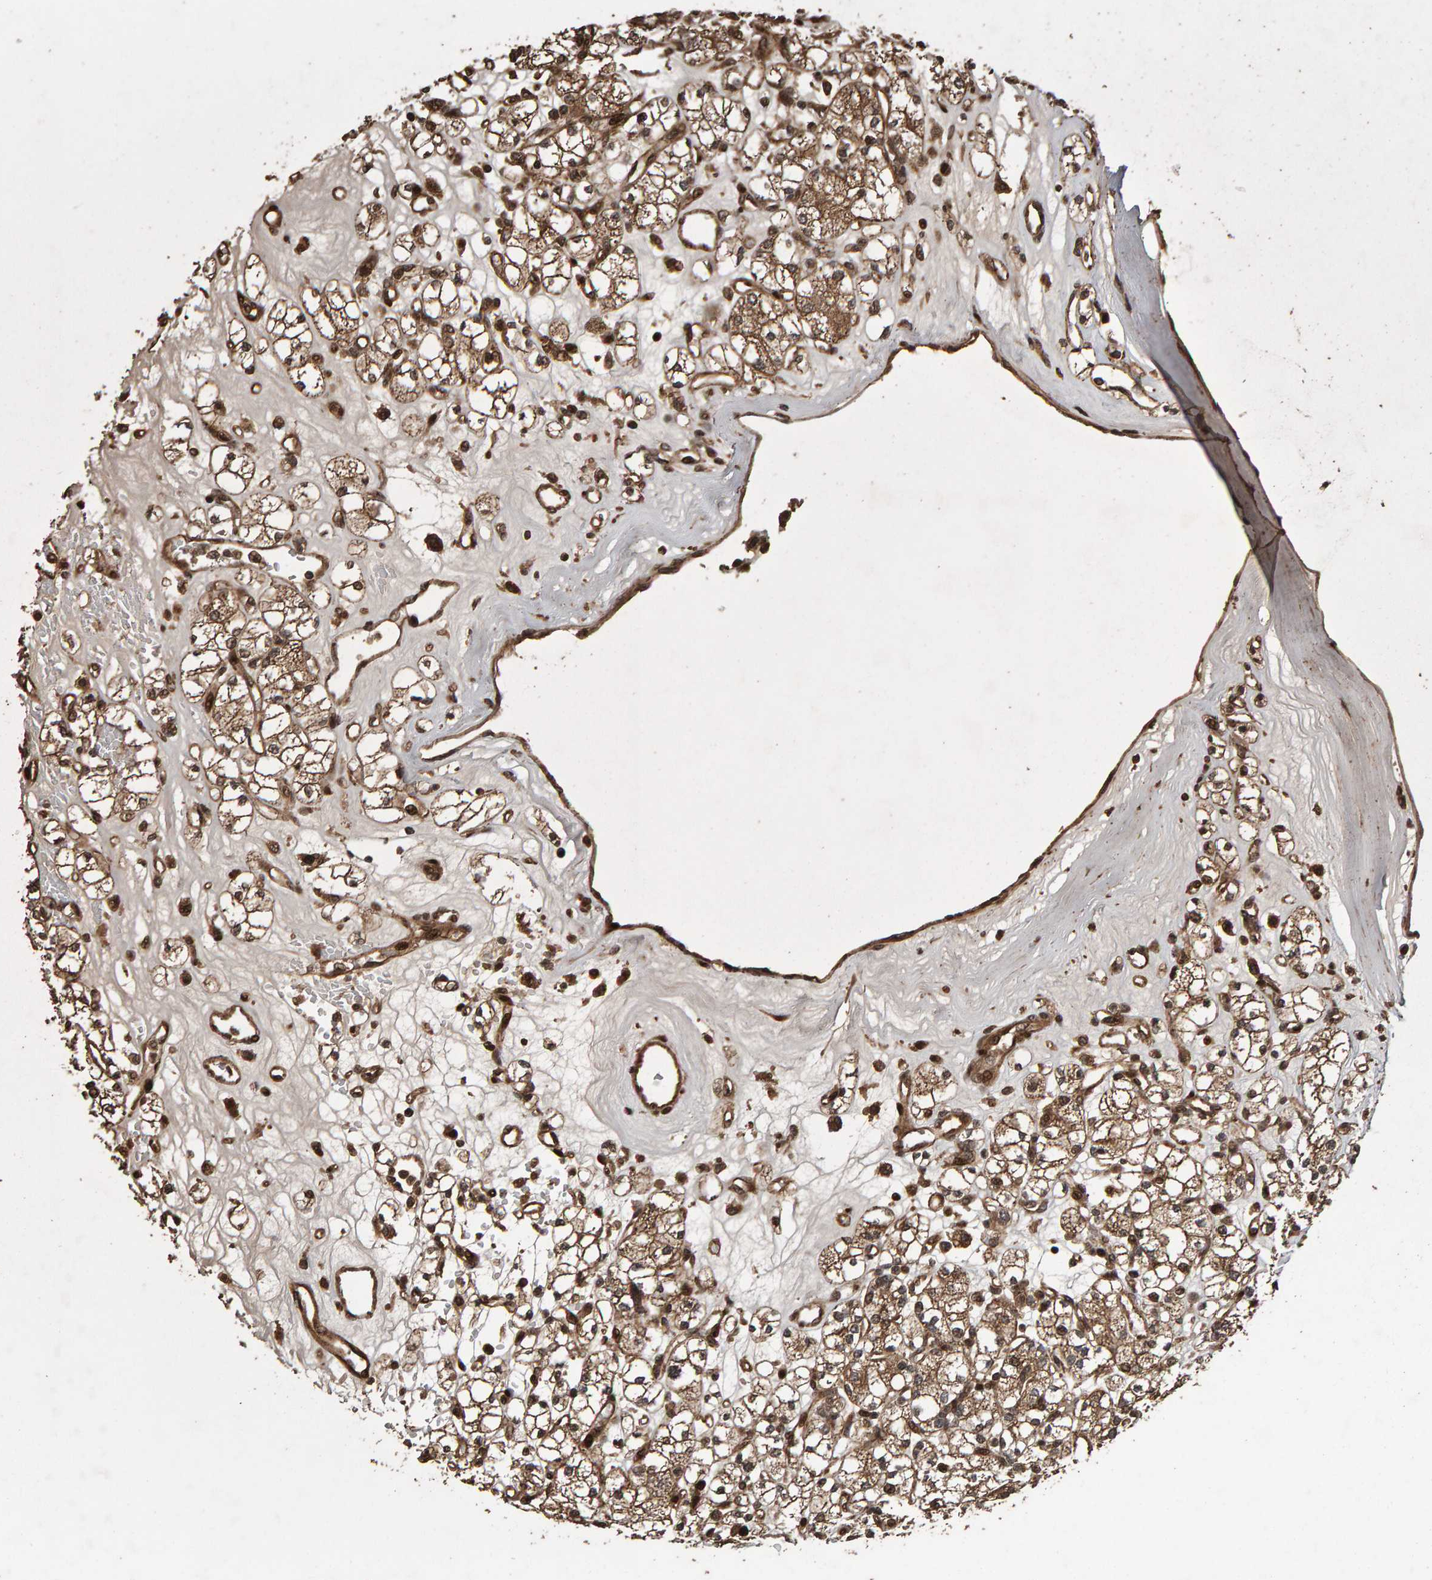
{"staining": {"intensity": "moderate", "quantity": ">75%", "location": "cytoplasmic/membranous"}, "tissue": "renal cancer", "cell_type": "Tumor cells", "image_type": "cancer", "snomed": [{"axis": "morphology", "description": "Adenocarcinoma, NOS"}, {"axis": "topography", "description": "Kidney"}], "caption": "Immunohistochemistry (IHC) (DAB) staining of renal cancer (adenocarcinoma) displays moderate cytoplasmic/membranous protein expression in about >75% of tumor cells.", "gene": "OSBP2", "patient": {"sex": "male", "age": 77}}